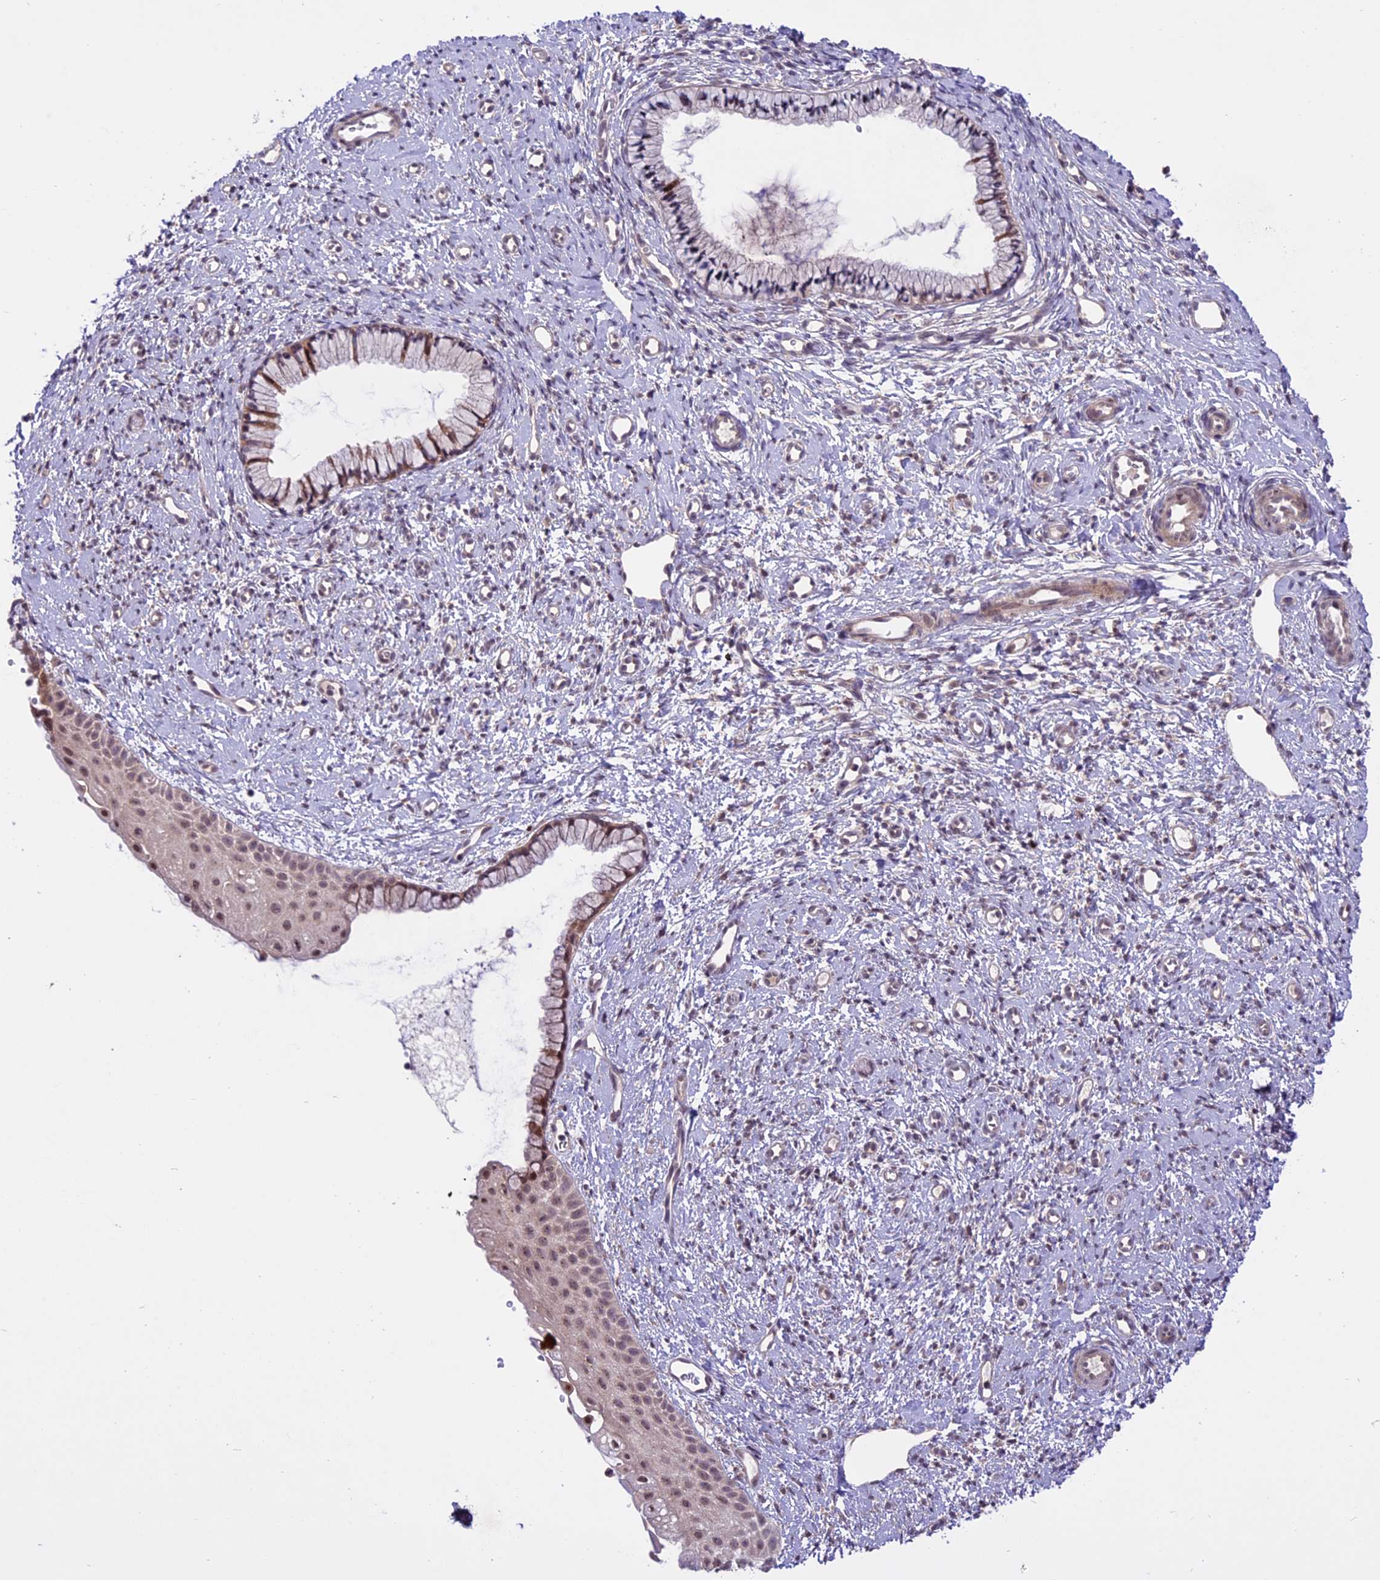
{"staining": {"intensity": "weak", "quantity": "25%-75%", "location": "cytoplasmic/membranous,nuclear"}, "tissue": "cervix", "cell_type": "Glandular cells", "image_type": "normal", "snomed": [{"axis": "morphology", "description": "Normal tissue, NOS"}, {"axis": "topography", "description": "Cervix"}], "caption": "Cervix was stained to show a protein in brown. There is low levels of weak cytoplasmic/membranous,nuclear staining in about 25%-75% of glandular cells.", "gene": "SPRED1", "patient": {"sex": "female", "age": 57}}